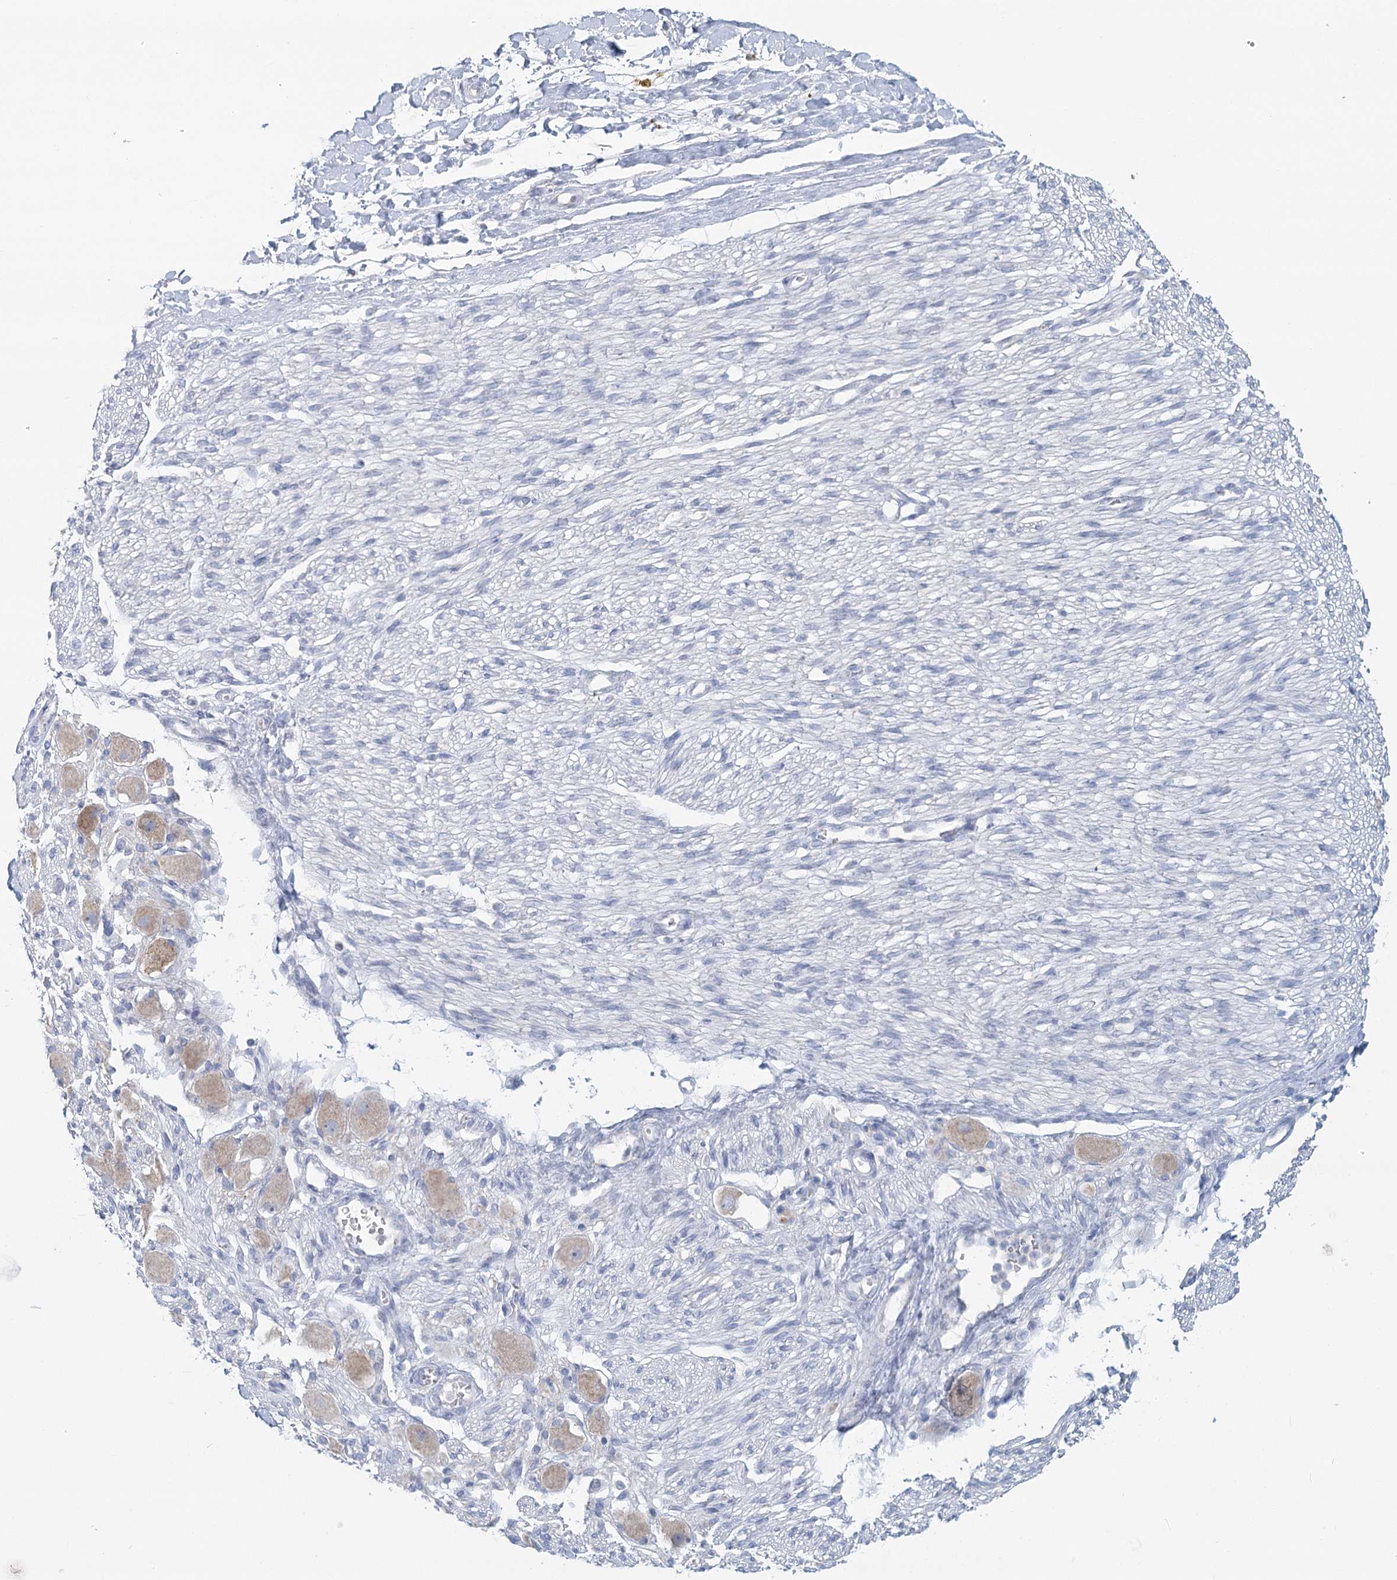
{"staining": {"intensity": "weak", "quantity": "<25%", "location": "cytoplasmic/membranous"}, "tissue": "adipose tissue", "cell_type": "Adipocytes", "image_type": "normal", "snomed": [{"axis": "morphology", "description": "Normal tissue, NOS"}, {"axis": "topography", "description": "Kidney"}, {"axis": "topography", "description": "Peripheral nerve tissue"}], "caption": "The micrograph demonstrates no staining of adipocytes in unremarkable adipose tissue. (DAB (3,3'-diaminobenzidine) immunohistochemistry, high magnification).", "gene": "BPHL", "patient": {"sex": "male", "age": 7}}